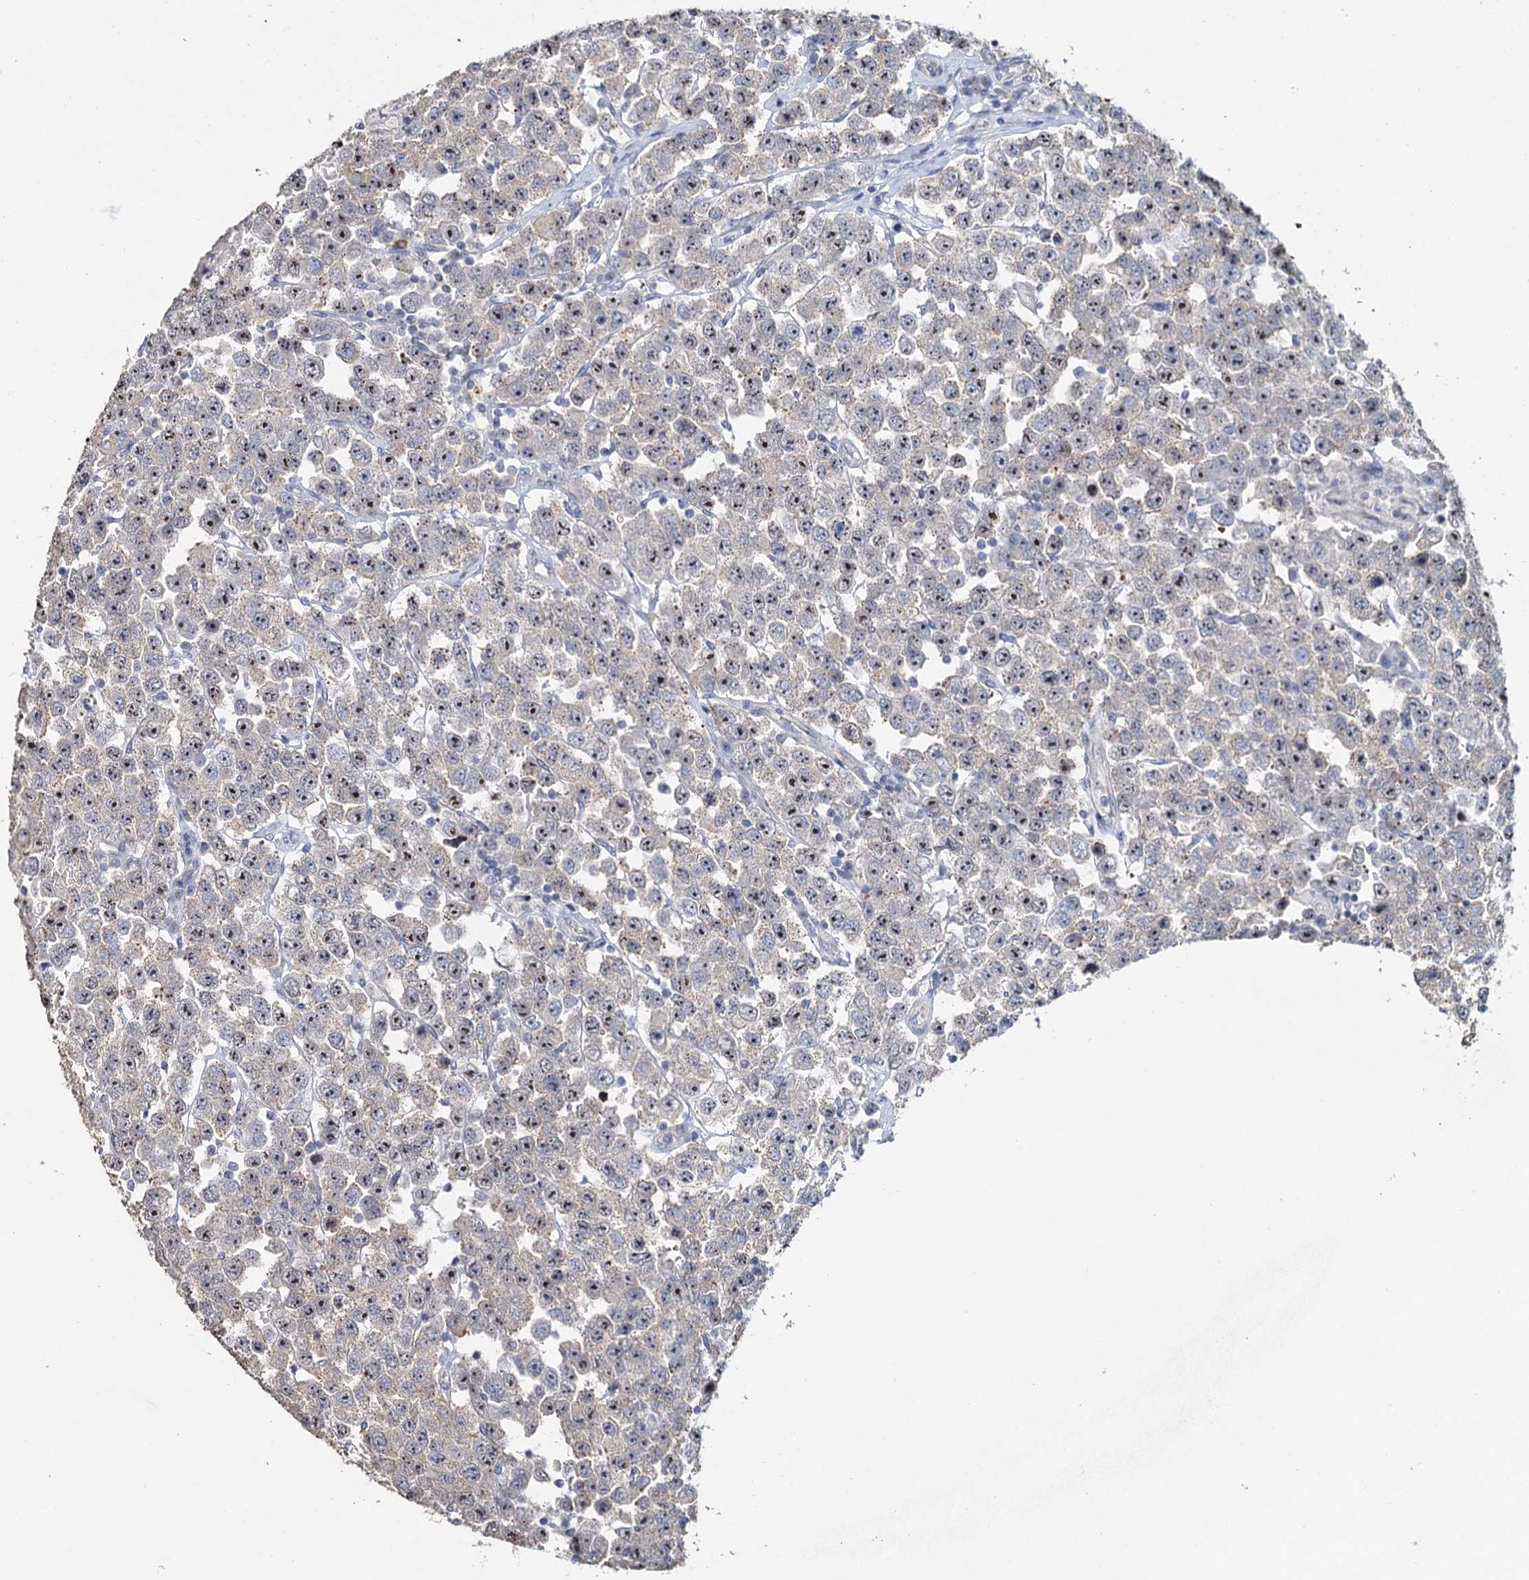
{"staining": {"intensity": "moderate", "quantity": ">75%", "location": "nuclear"}, "tissue": "testis cancer", "cell_type": "Tumor cells", "image_type": "cancer", "snomed": [{"axis": "morphology", "description": "Seminoma, NOS"}, {"axis": "topography", "description": "Testis"}], "caption": "High-magnification brightfield microscopy of testis cancer (seminoma) stained with DAB (3,3'-diaminobenzidine) (brown) and counterstained with hematoxylin (blue). tumor cells exhibit moderate nuclear positivity is appreciated in approximately>75% of cells. (DAB (3,3'-diaminobenzidine) = brown stain, brightfield microscopy at high magnification).", "gene": "C2CD3", "patient": {"sex": "male", "age": 28}}